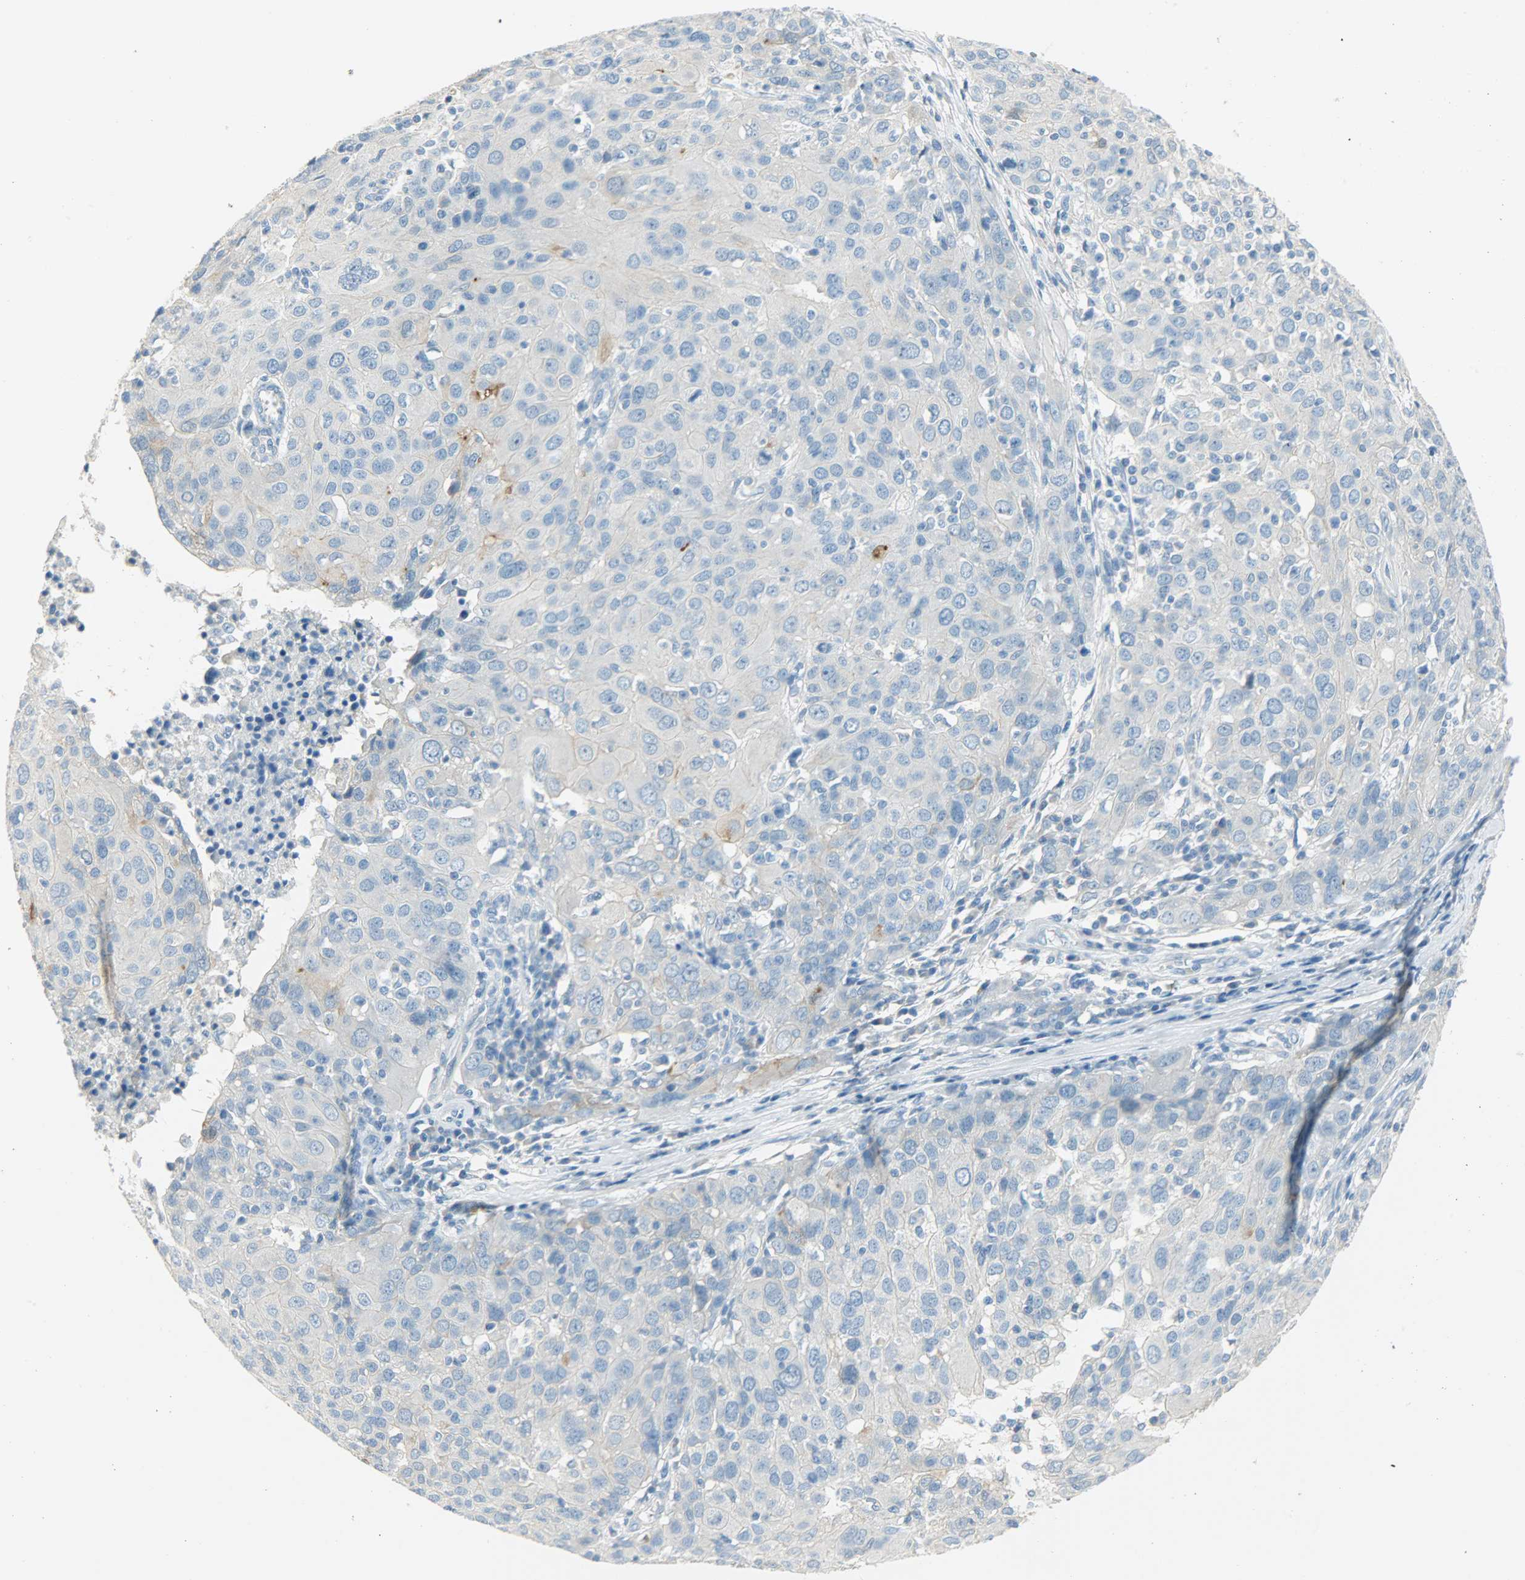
{"staining": {"intensity": "moderate", "quantity": "<25%", "location": "cytoplasmic/membranous"}, "tissue": "ovarian cancer", "cell_type": "Tumor cells", "image_type": "cancer", "snomed": [{"axis": "morphology", "description": "Carcinoma, endometroid"}, {"axis": "topography", "description": "Ovary"}], "caption": "Moderate cytoplasmic/membranous protein staining is appreciated in approximately <25% of tumor cells in ovarian cancer.", "gene": "PROM1", "patient": {"sex": "female", "age": 50}}